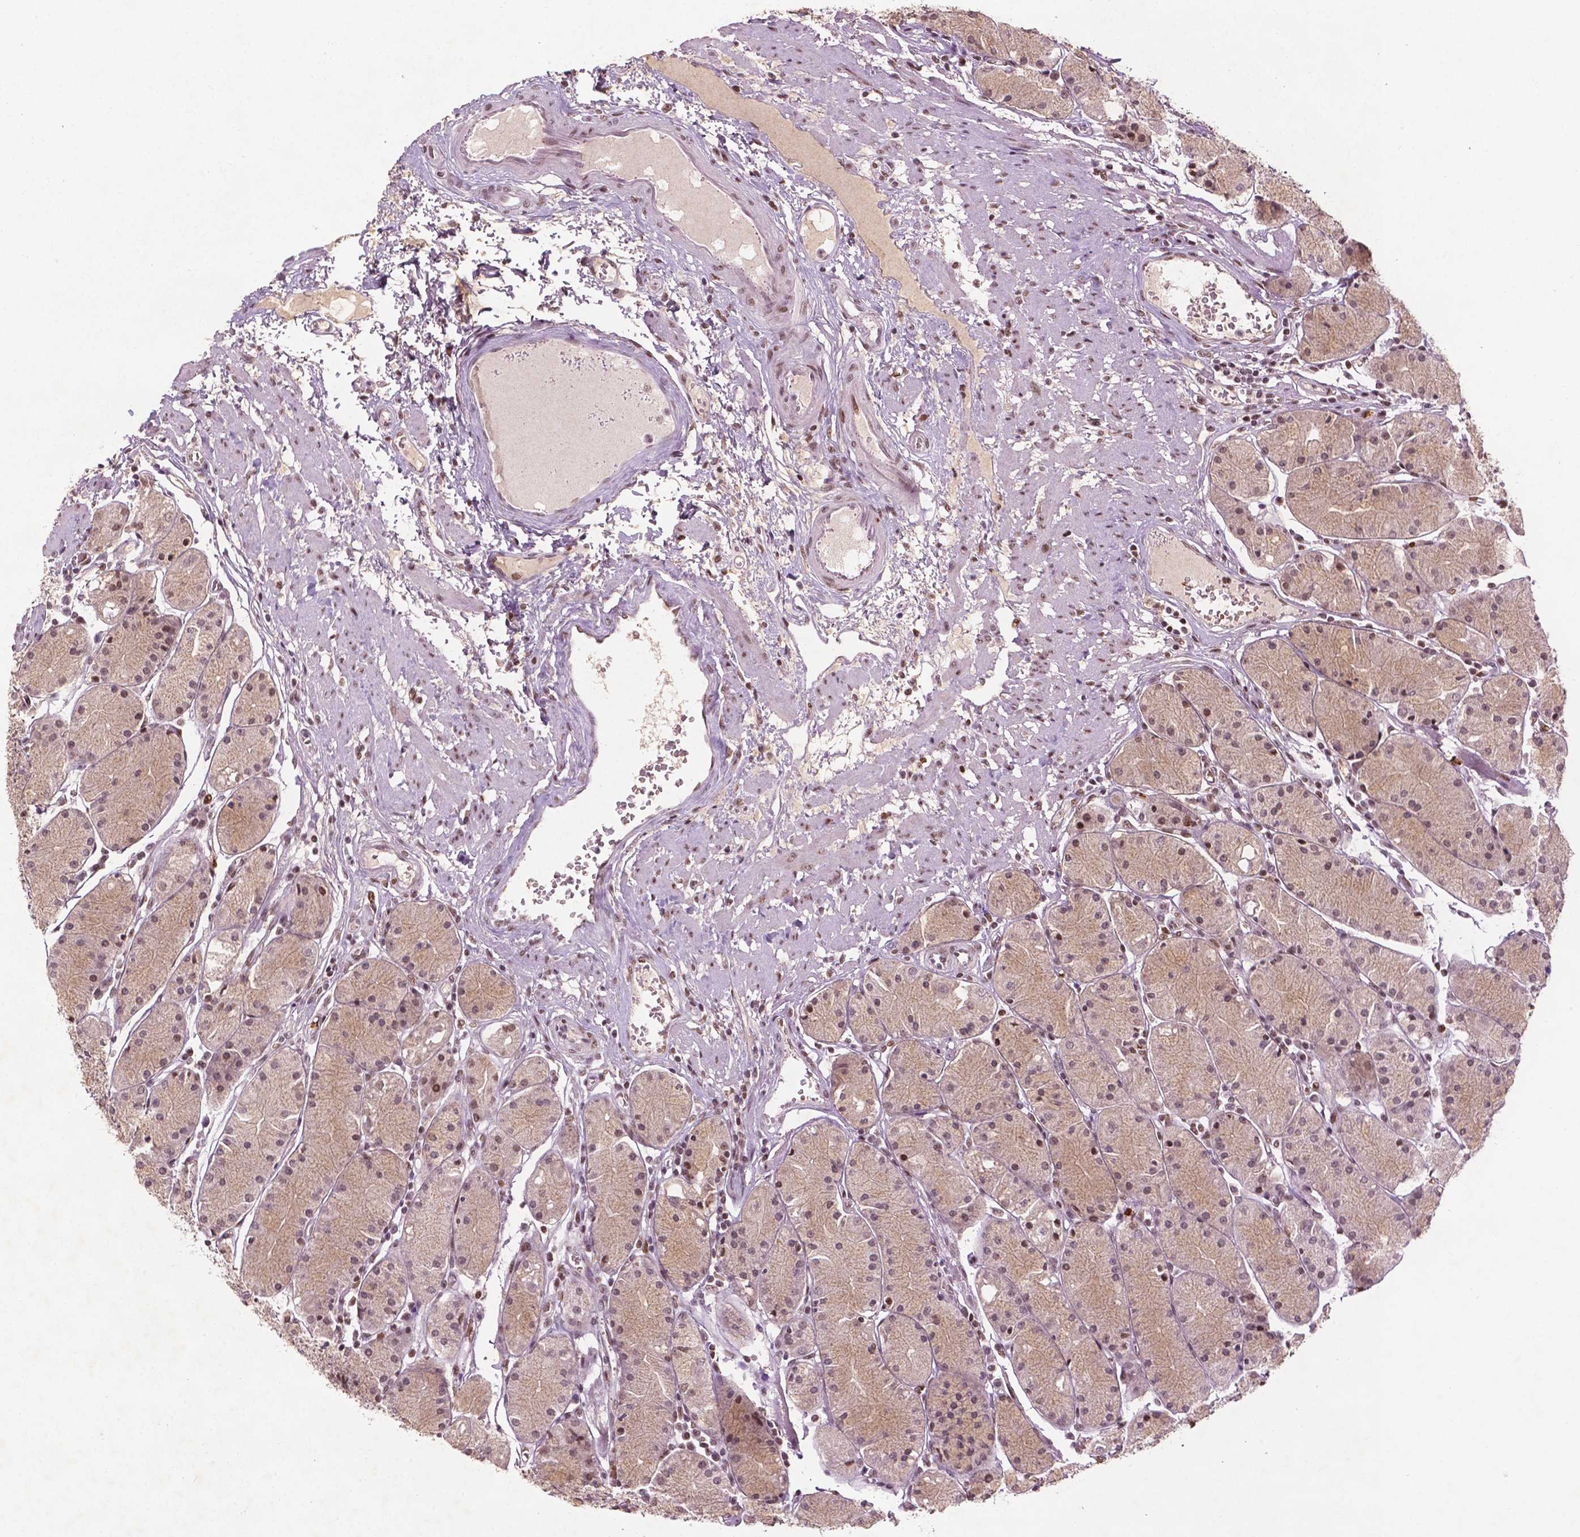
{"staining": {"intensity": "moderate", "quantity": "25%-75%", "location": "cytoplasmic/membranous,nuclear"}, "tissue": "stomach", "cell_type": "Glandular cells", "image_type": "normal", "snomed": [{"axis": "morphology", "description": "Normal tissue, NOS"}, {"axis": "topography", "description": "Stomach, upper"}], "caption": "This image demonstrates benign stomach stained with immunohistochemistry (IHC) to label a protein in brown. The cytoplasmic/membranous,nuclear of glandular cells show moderate positivity for the protein. Nuclei are counter-stained blue.", "gene": "ZNF41", "patient": {"sex": "male", "age": 69}}